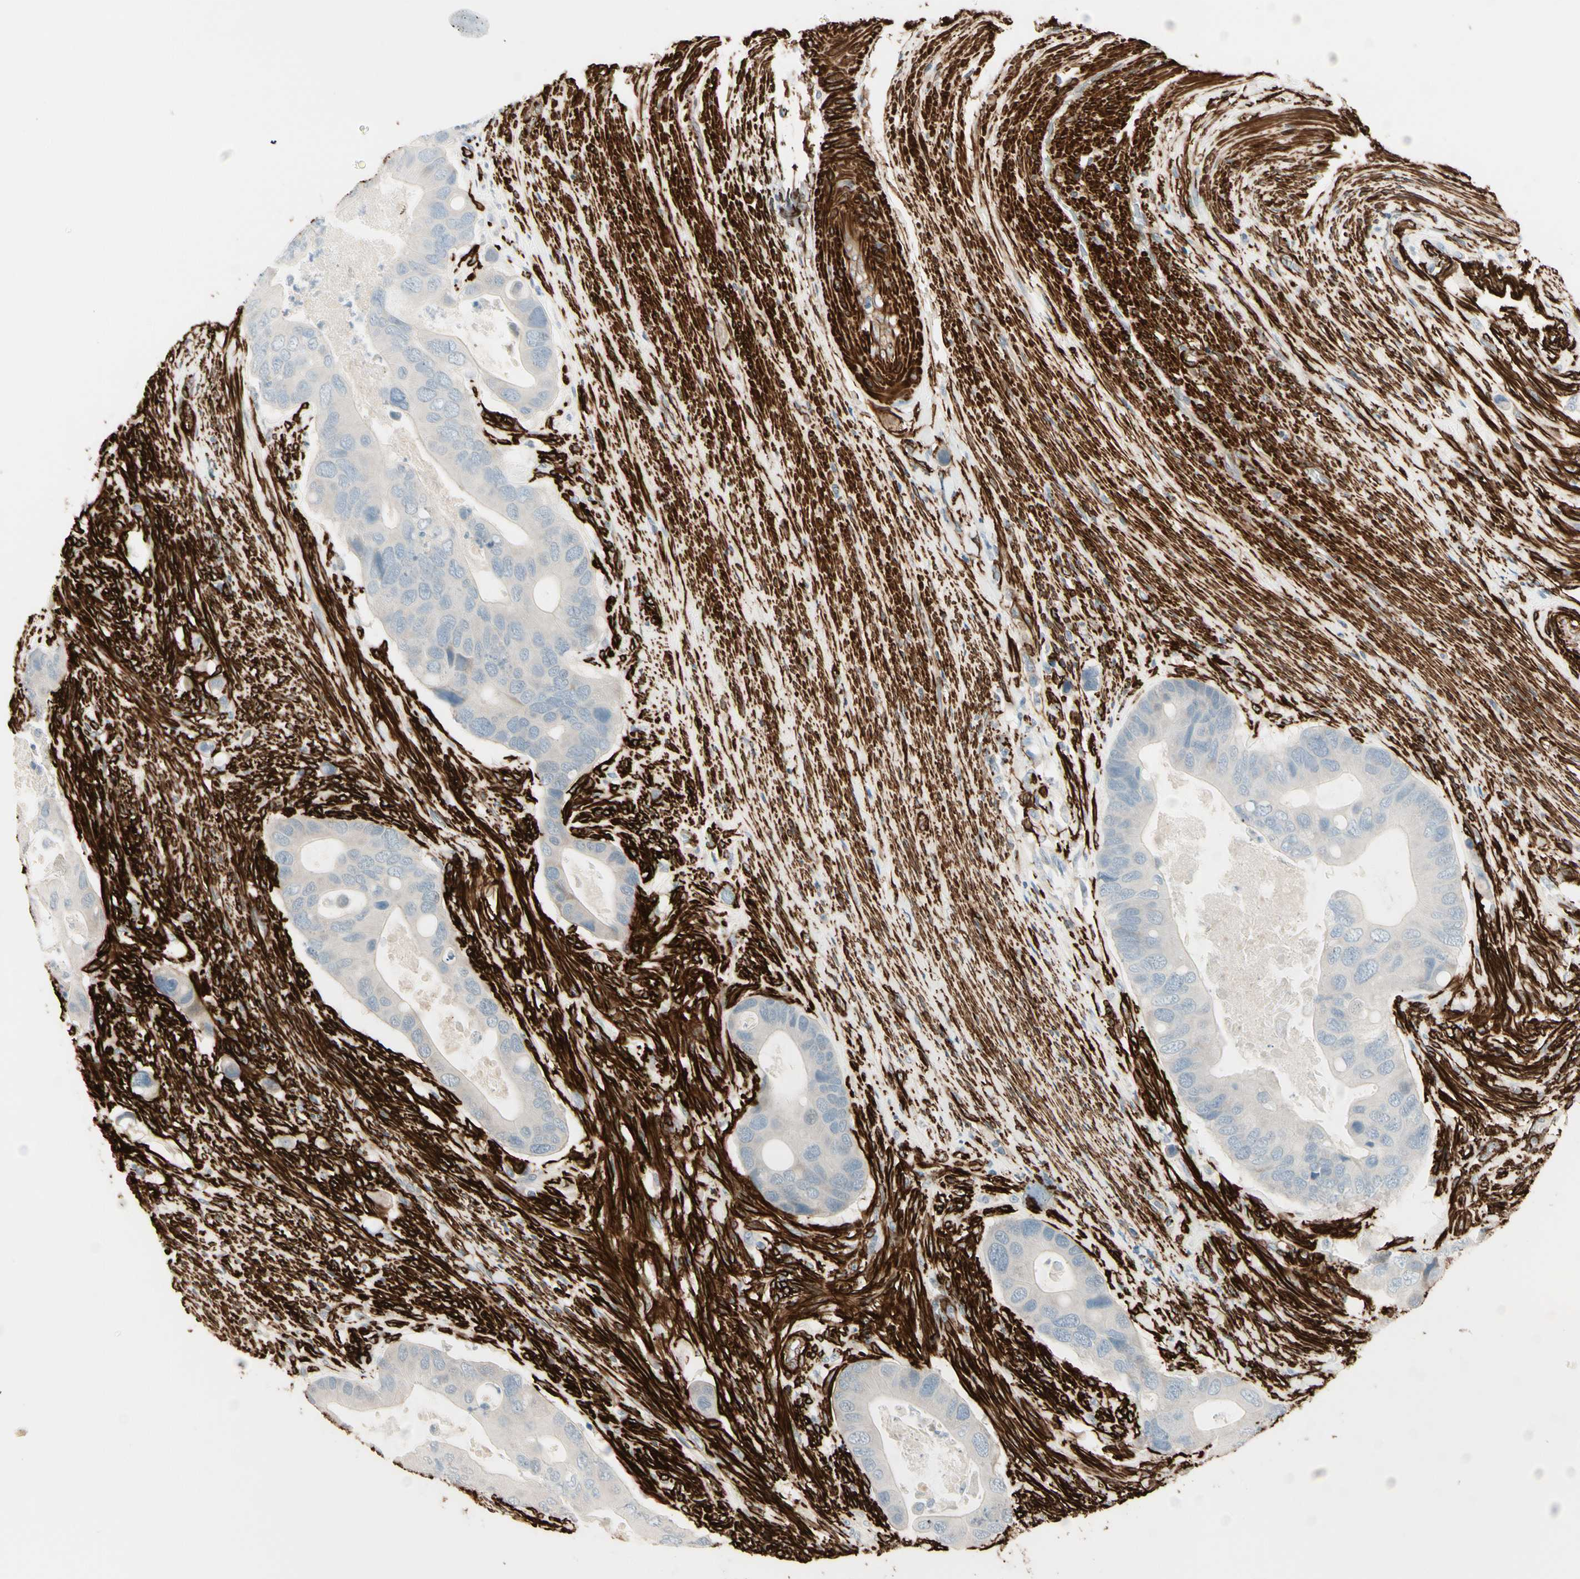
{"staining": {"intensity": "negative", "quantity": "none", "location": "none"}, "tissue": "colorectal cancer", "cell_type": "Tumor cells", "image_type": "cancer", "snomed": [{"axis": "morphology", "description": "Adenocarcinoma, NOS"}, {"axis": "topography", "description": "Rectum"}], "caption": "High magnification brightfield microscopy of colorectal adenocarcinoma stained with DAB (3,3'-diaminobenzidine) (brown) and counterstained with hematoxylin (blue): tumor cells show no significant staining.", "gene": "CALD1", "patient": {"sex": "female", "age": 57}}